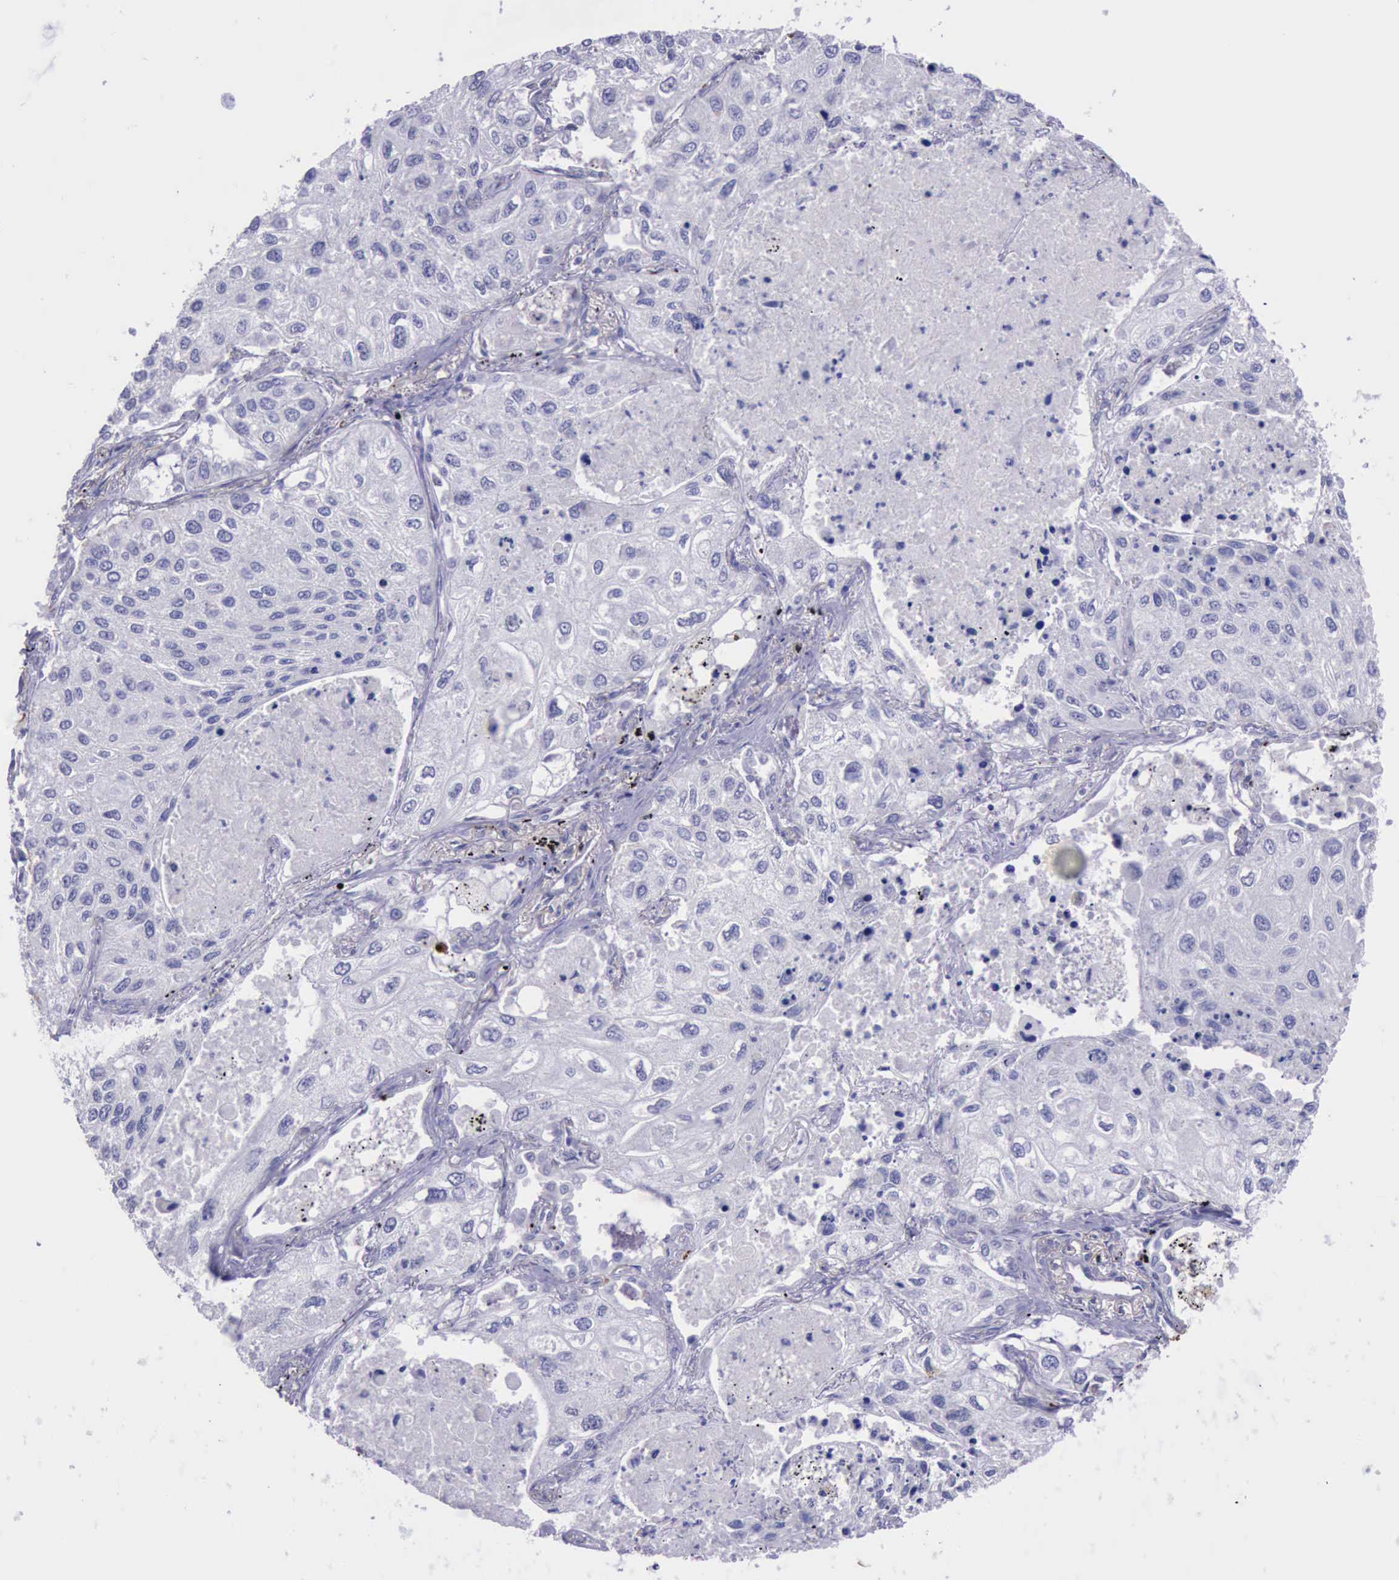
{"staining": {"intensity": "negative", "quantity": "none", "location": "none"}, "tissue": "lung cancer", "cell_type": "Tumor cells", "image_type": "cancer", "snomed": [{"axis": "morphology", "description": "Squamous cell carcinoma, NOS"}, {"axis": "topography", "description": "Lung"}], "caption": "The histopathology image demonstrates no staining of tumor cells in squamous cell carcinoma (lung).", "gene": "GLA", "patient": {"sex": "male", "age": 75}}